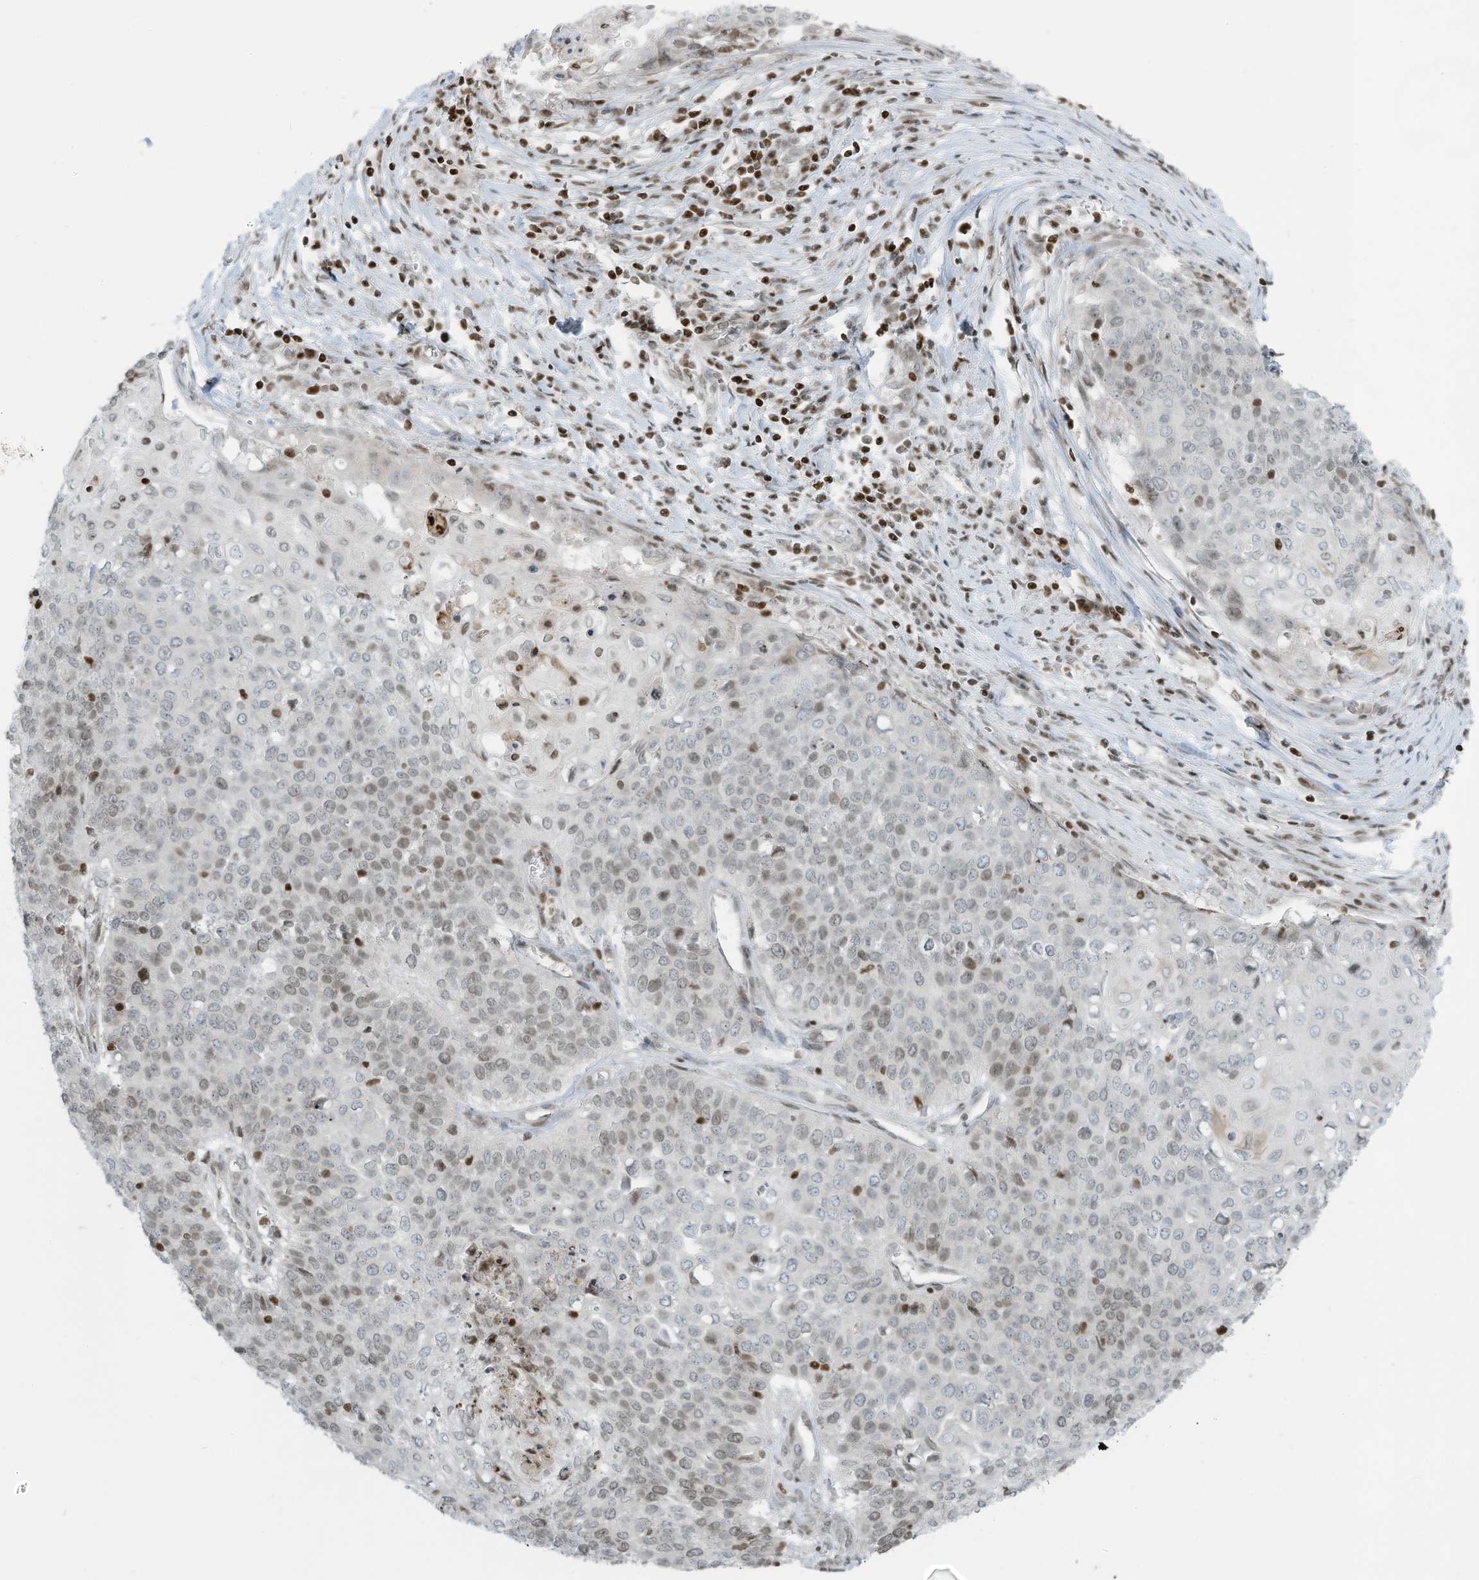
{"staining": {"intensity": "weak", "quantity": "25%-75%", "location": "nuclear"}, "tissue": "cervical cancer", "cell_type": "Tumor cells", "image_type": "cancer", "snomed": [{"axis": "morphology", "description": "Squamous cell carcinoma, NOS"}, {"axis": "topography", "description": "Cervix"}], "caption": "Protein staining of cervical cancer (squamous cell carcinoma) tissue demonstrates weak nuclear staining in about 25%-75% of tumor cells. (Brightfield microscopy of DAB IHC at high magnification).", "gene": "ADI1", "patient": {"sex": "female", "age": 39}}